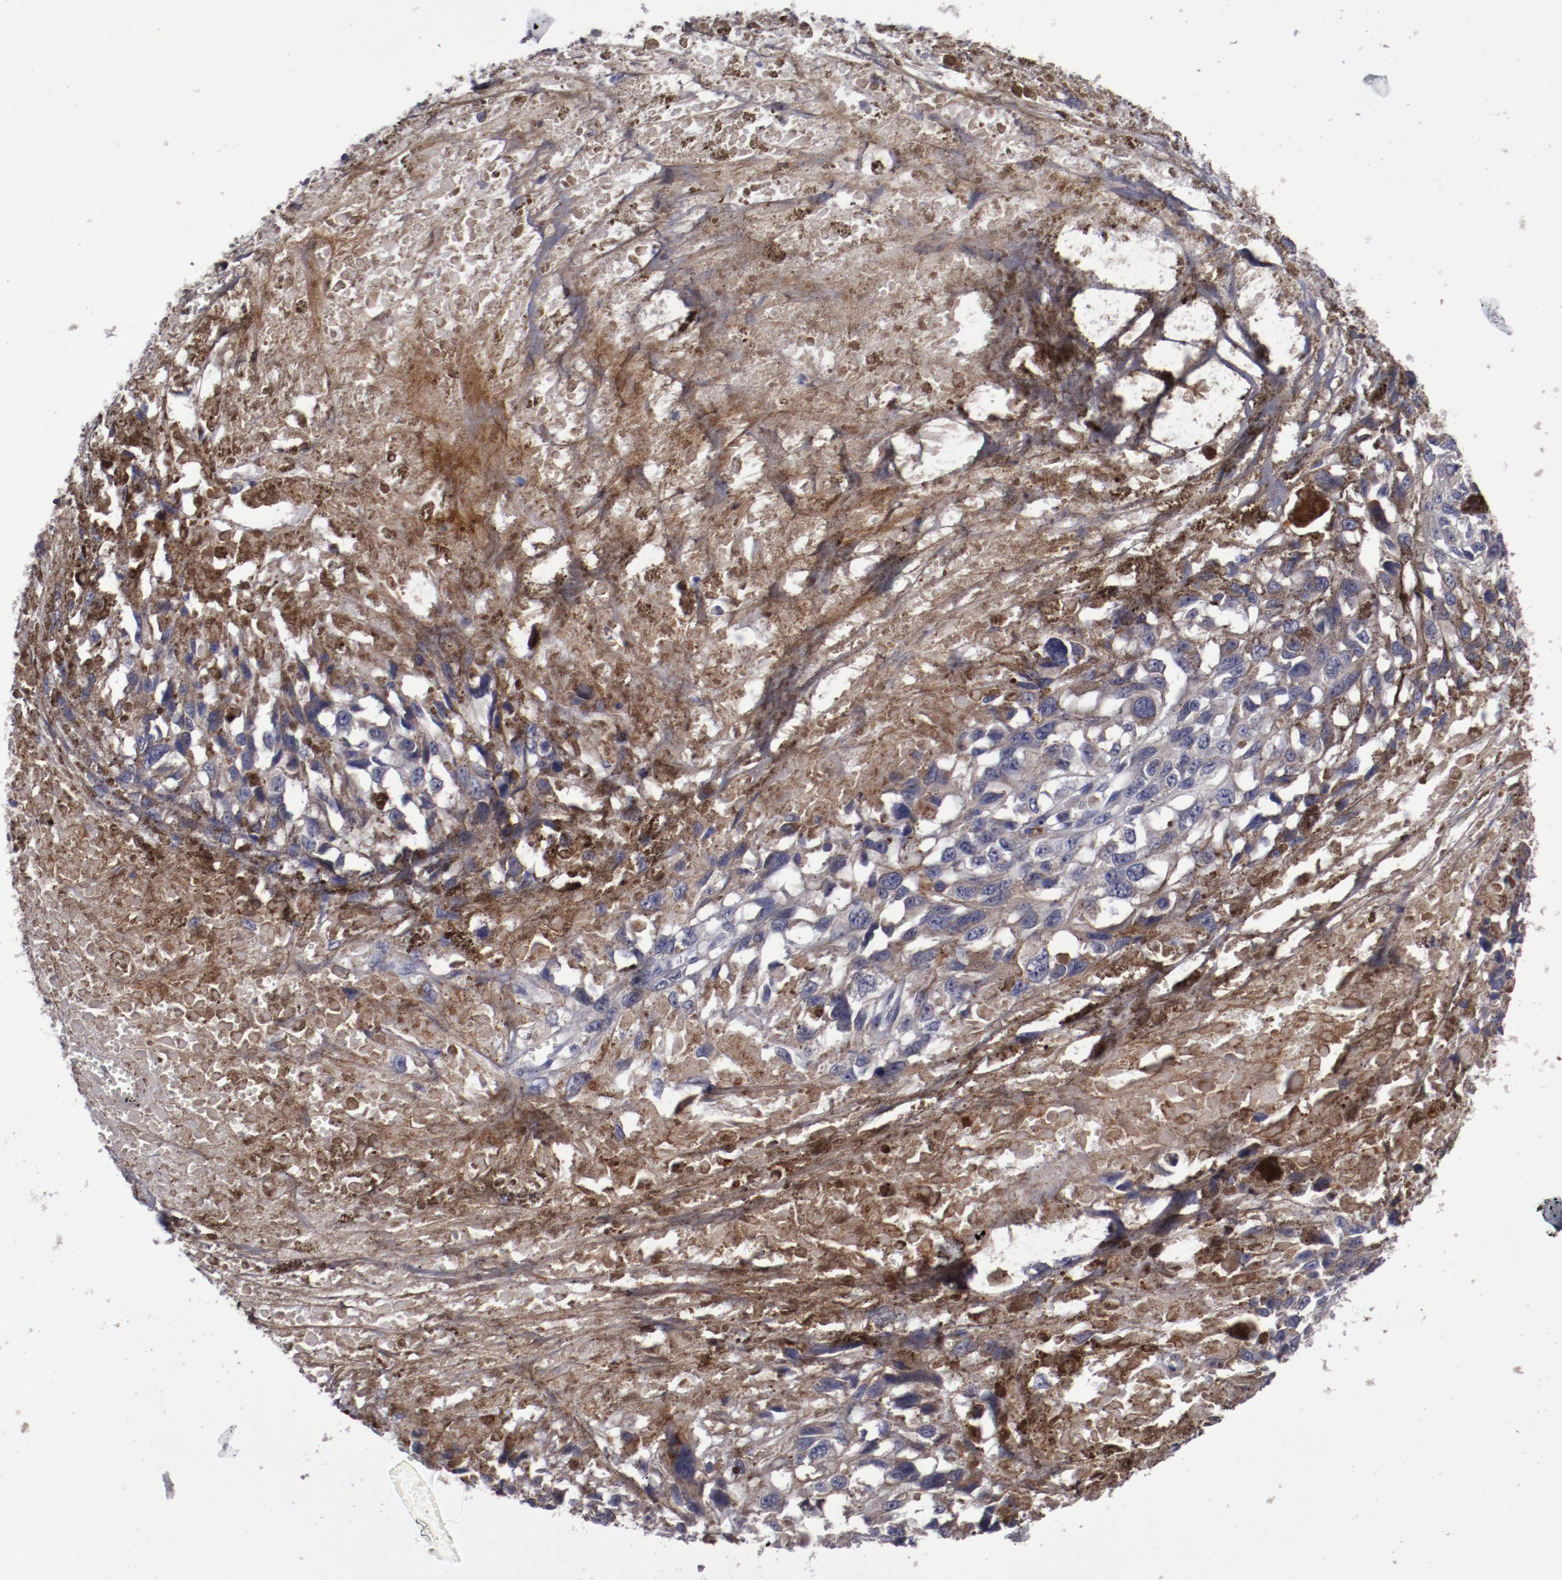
{"staining": {"intensity": "weak", "quantity": ">75%", "location": "cytoplasmic/membranous"}, "tissue": "melanoma", "cell_type": "Tumor cells", "image_type": "cancer", "snomed": [{"axis": "morphology", "description": "Malignant melanoma, Metastatic site"}, {"axis": "topography", "description": "Lymph node"}], "caption": "Melanoma stained with a brown dye shows weak cytoplasmic/membranous positive expression in approximately >75% of tumor cells.", "gene": "IL12A", "patient": {"sex": "male", "age": 59}}